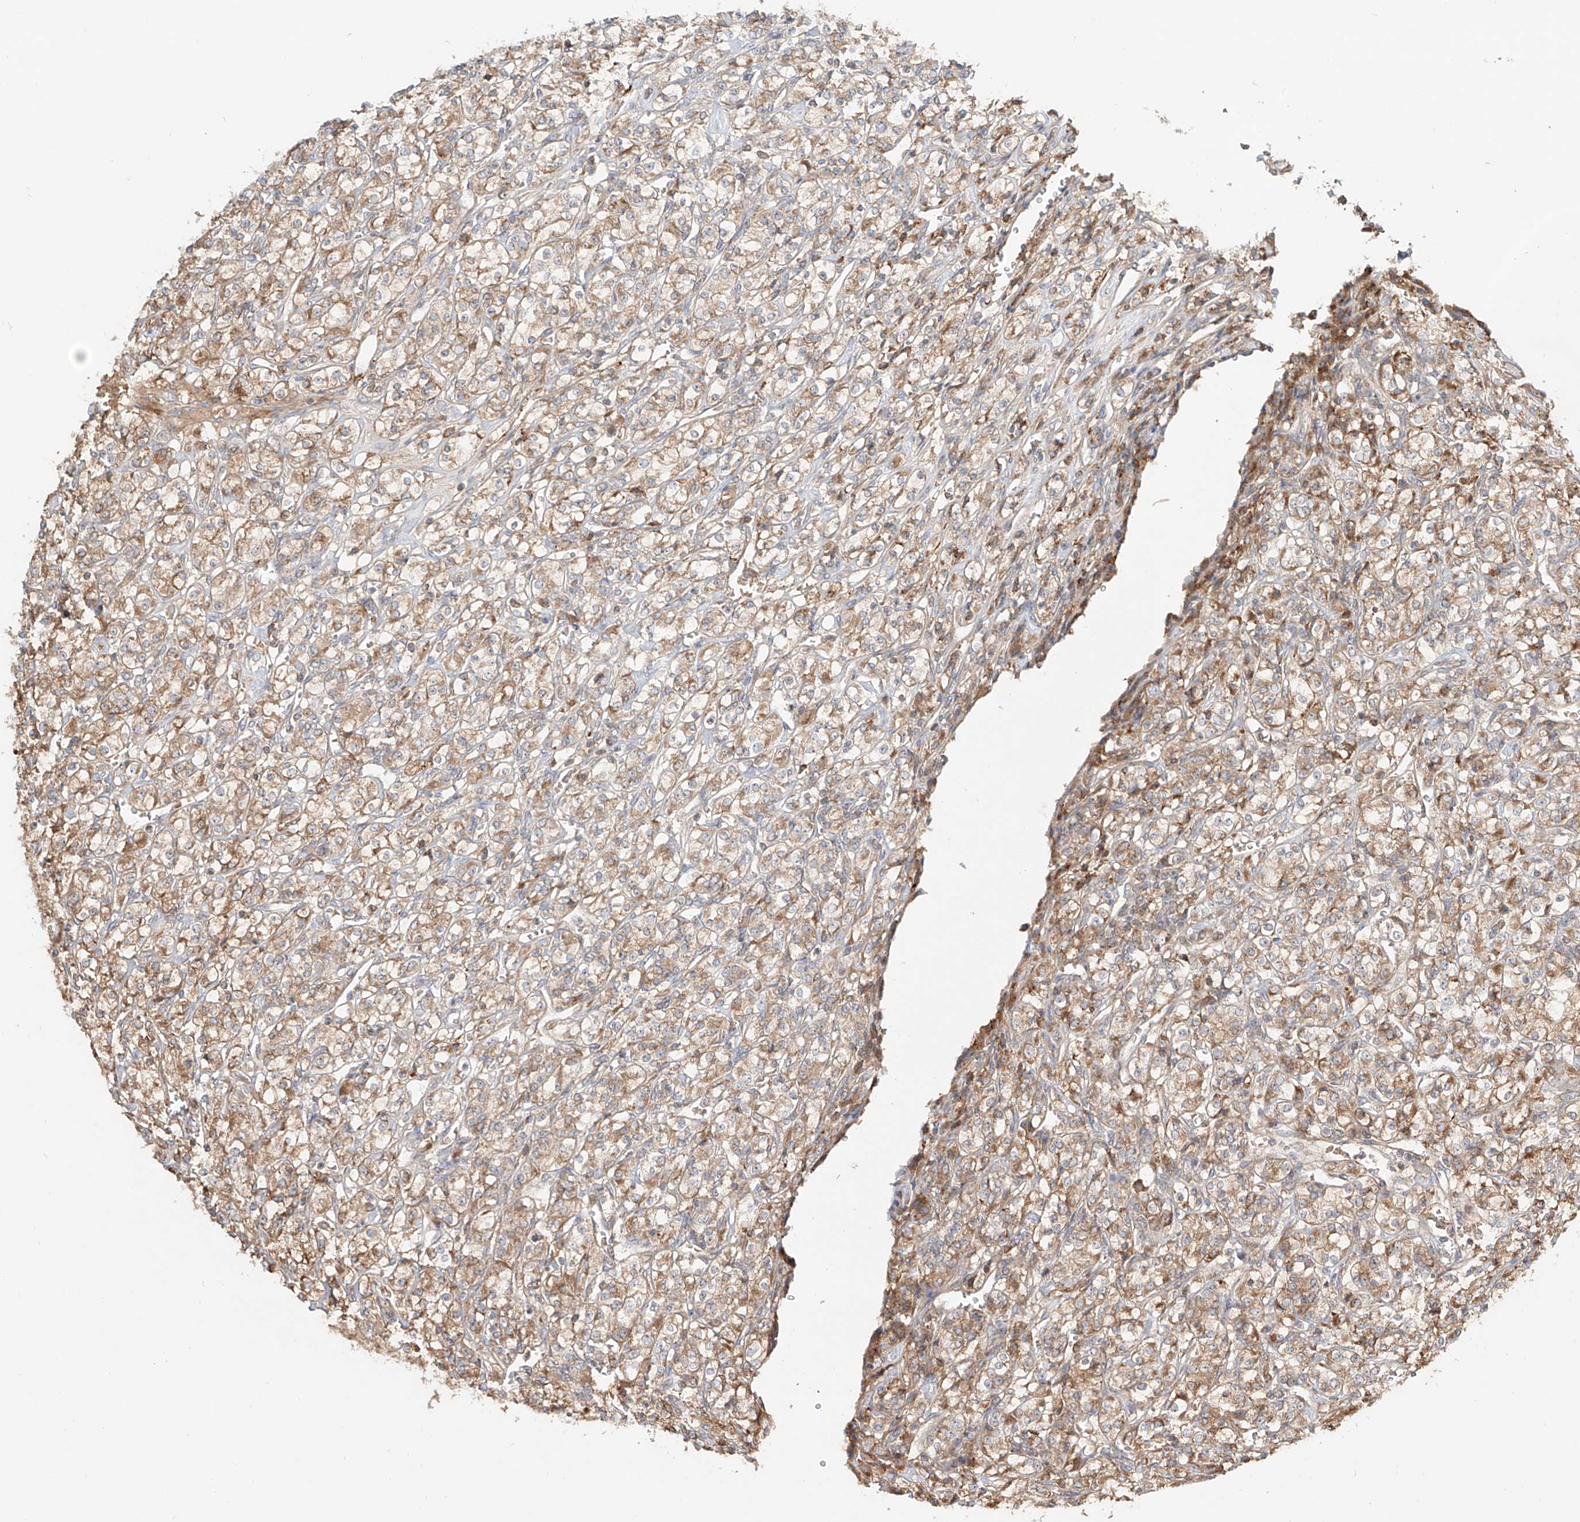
{"staining": {"intensity": "moderate", "quantity": ">75%", "location": "cytoplasmic/membranous"}, "tissue": "renal cancer", "cell_type": "Tumor cells", "image_type": "cancer", "snomed": [{"axis": "morphology", "description": "Adenocarcinoma, NOS"}, {"axis": "topography", "description": "Kidney"}], "caption": "About >75% of tumor cells in human renal adenocarcinoma demonstrate moderate cytoplasmic/membranous protein positivity as visualized by brown immunohistochemical staining.", "gene": "ERO1A", "patient": {"sex": "male", "age": 77}}